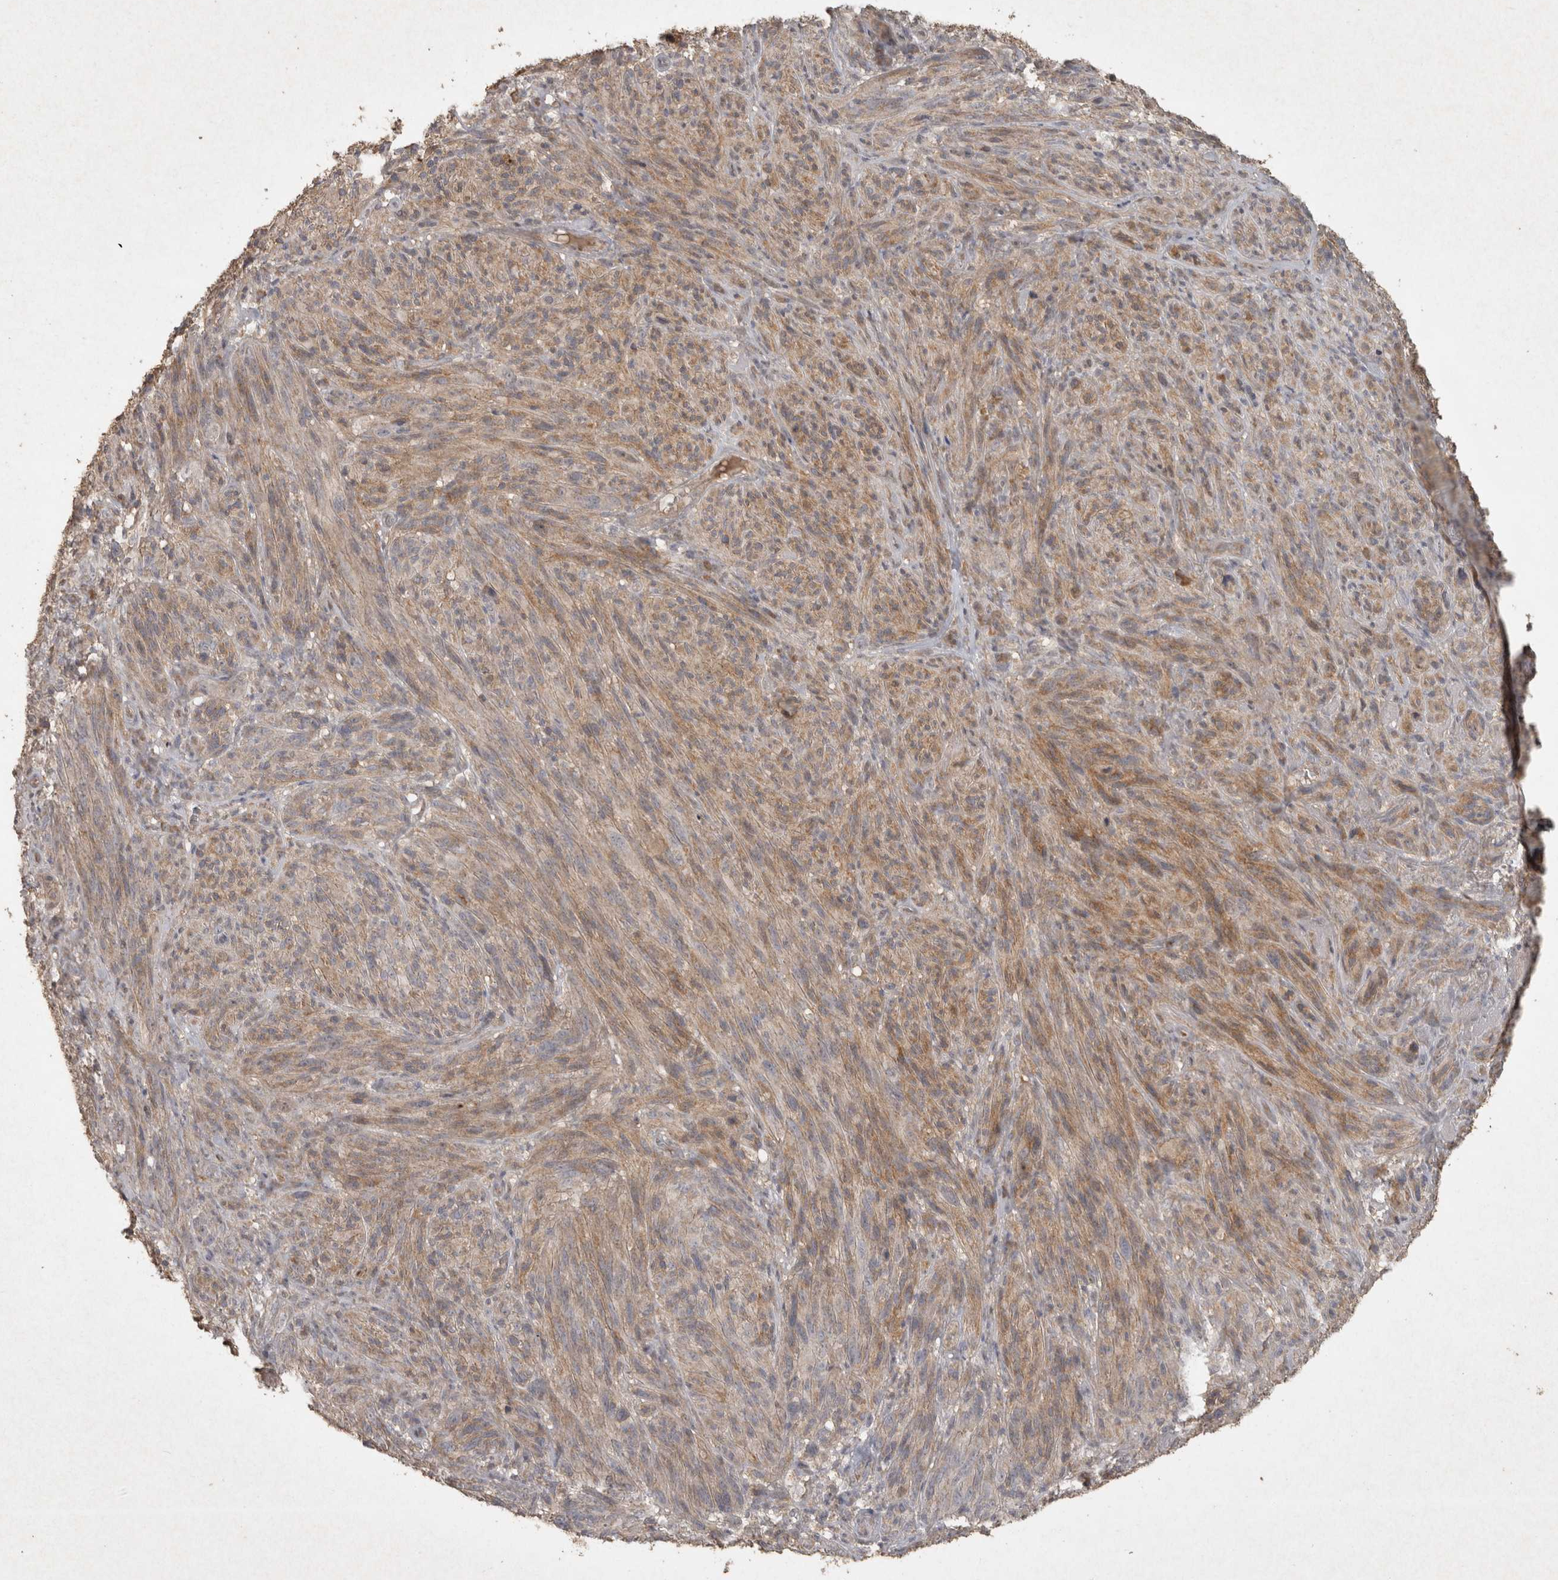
{"staining": {"intensity": "weak", "quantity": ">75%", "location": "cytoplasmic/membranous"}, "tissue": "melanoma", "cell_type": "Tumor cells", "image_type": "cancer", "snomed": [{"axis": "morphology", "description": "Malignant melanoma, NOS"}, {"axis": "topography", "description": "Skin of head"}], "caption": "This histopathology image exhibits immunohistochemistry staining of human malignant melanoma, with low weak cytoplasmic/membranous staining in about >75% of tumor cells.", "gene": "OSTN", "patient": {"sex": "male", "age": 96}}